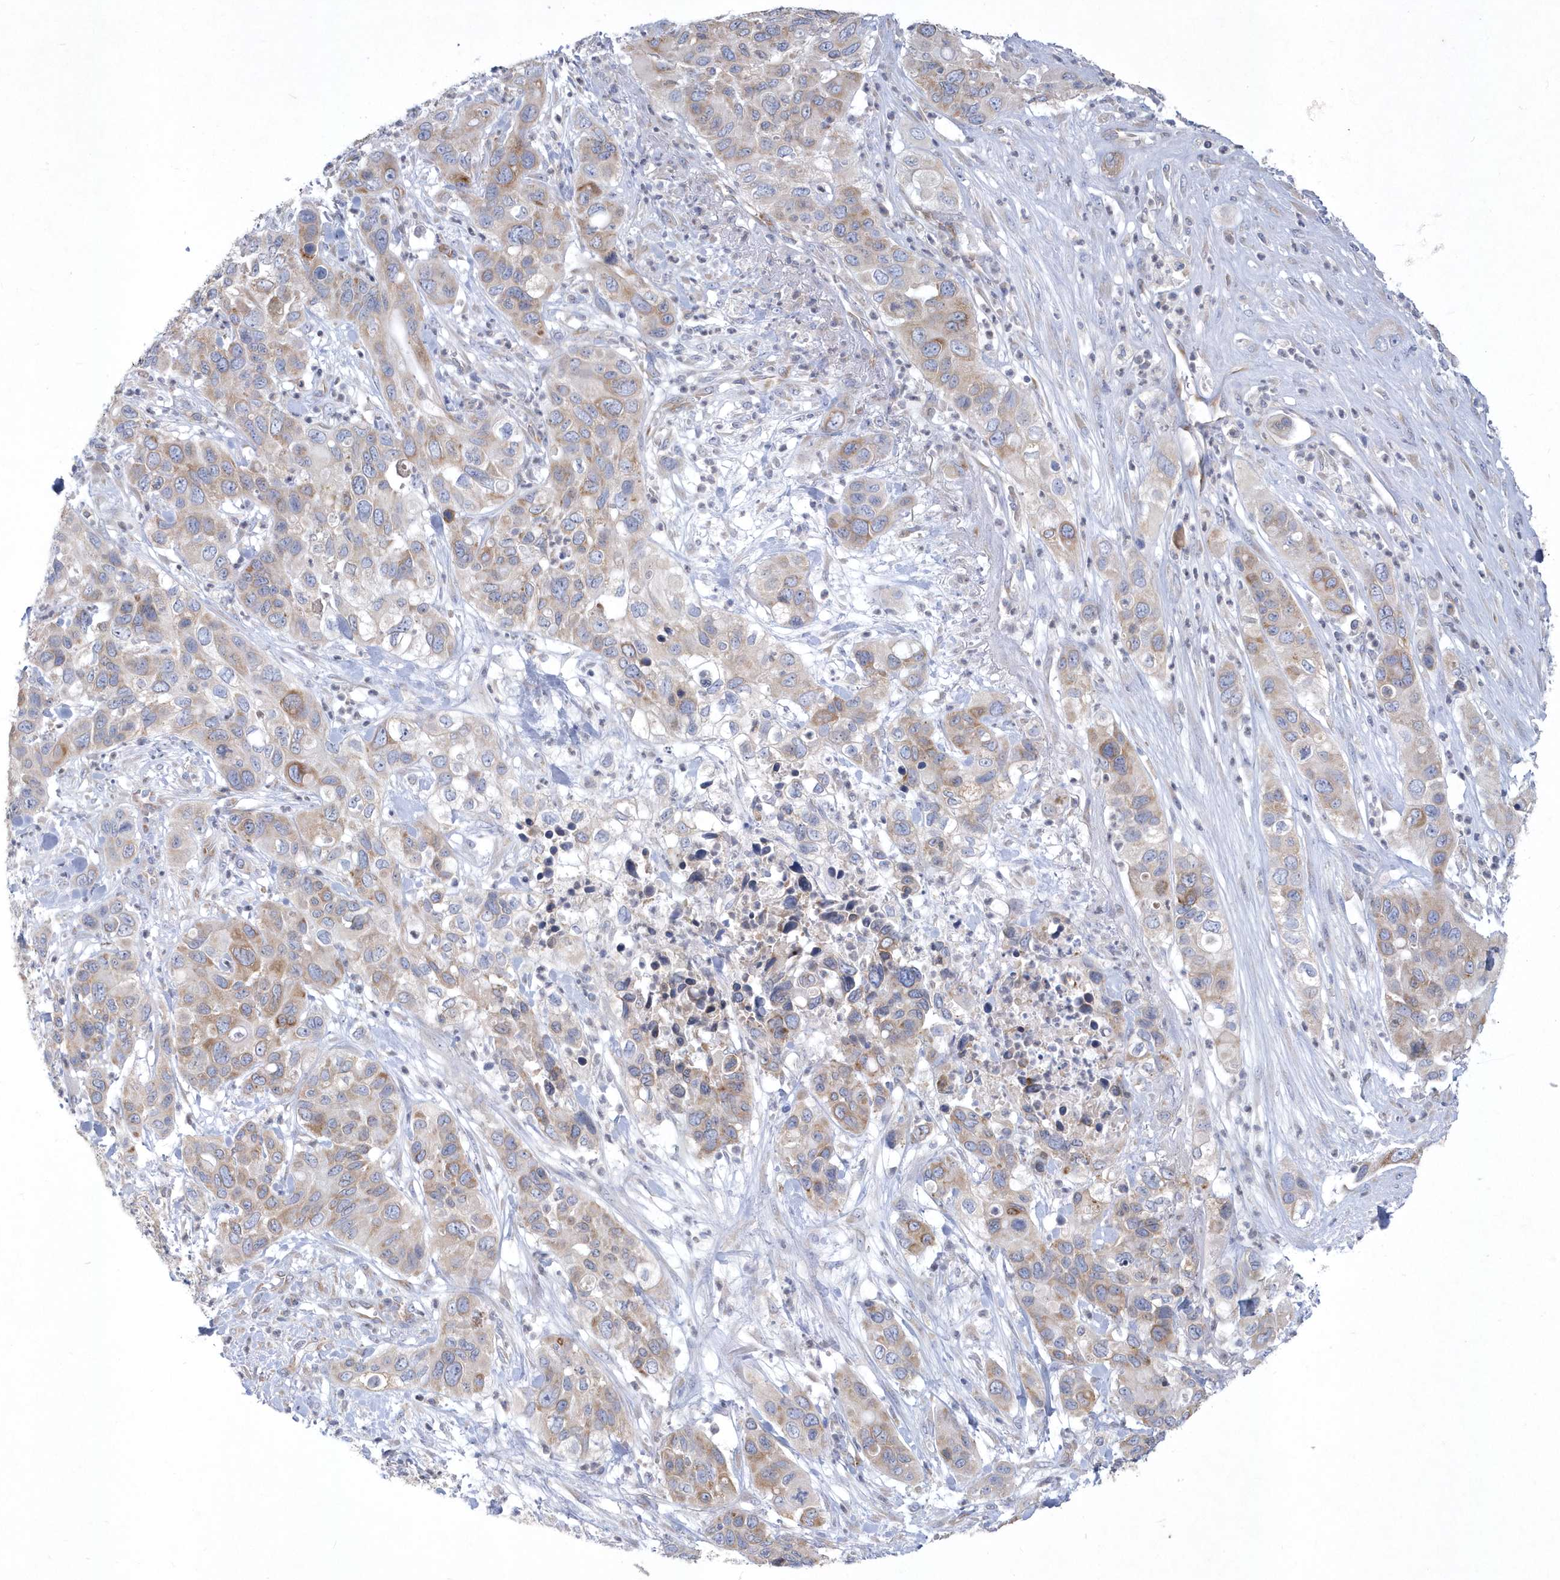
{"staining": {"intensity": "moderate", "quantity": "<25%", "location": "cytoplasmic/membranous"}, "tissue": "pancreatic cancer", "cell_type": "Tumor cells", "image_type": "cancer", "snomed": [{"axis": "morphology", "description": "Adenocarcinoma, NOS"}, {"axis": "topography", "description": "Pancreas"}], "caption": "Pancreatic adenocarcinoma stained with immunohistochemistry exhibits moderate cytoplasmic/membranous staining in about <25% of tumor cells.", "gene": "DGAT1", "patient": {"sex": "female", "age": 71}}